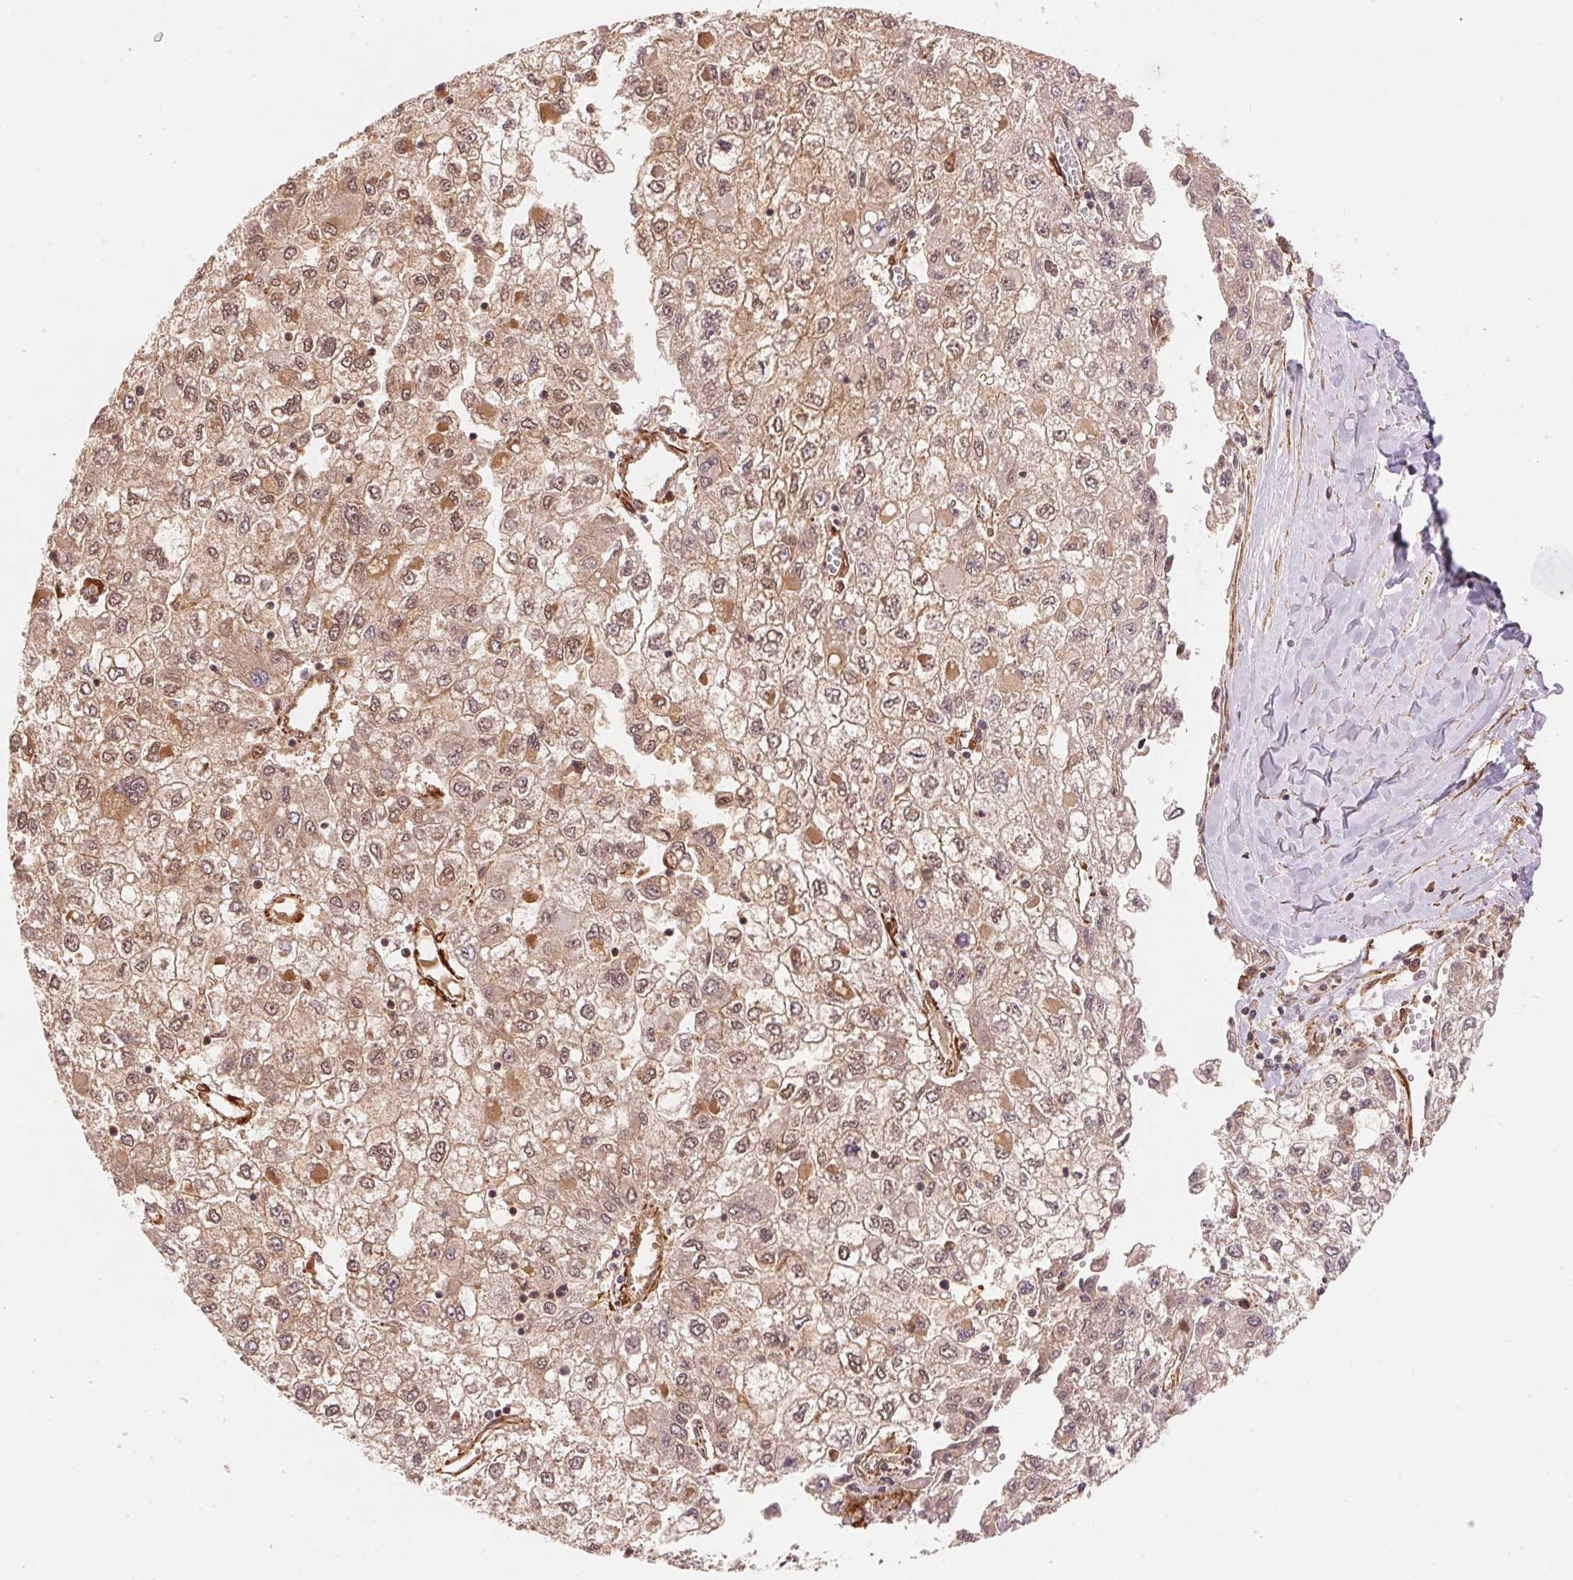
{"staining": {"intensity": "moderate", "quantity": "<25%", "location": "nuclear"}, "tissue": "liver cancer", "cell_type": "Tumor cells", "image_type": "cancer", "snomed": [{"axis": "morphology", "description": "Carcinoma, Hepatocellular, NOS"}, {"axis": "topography", "description": "Liver"}], "caption": "The photomicrograph shows a brown stain indicating the presence of a protein in the nuclear of tumor cells in liver hepatocellular carcinoma.", "gene": "TNIP2", "patient": {"sex": "male", "age": 40}}